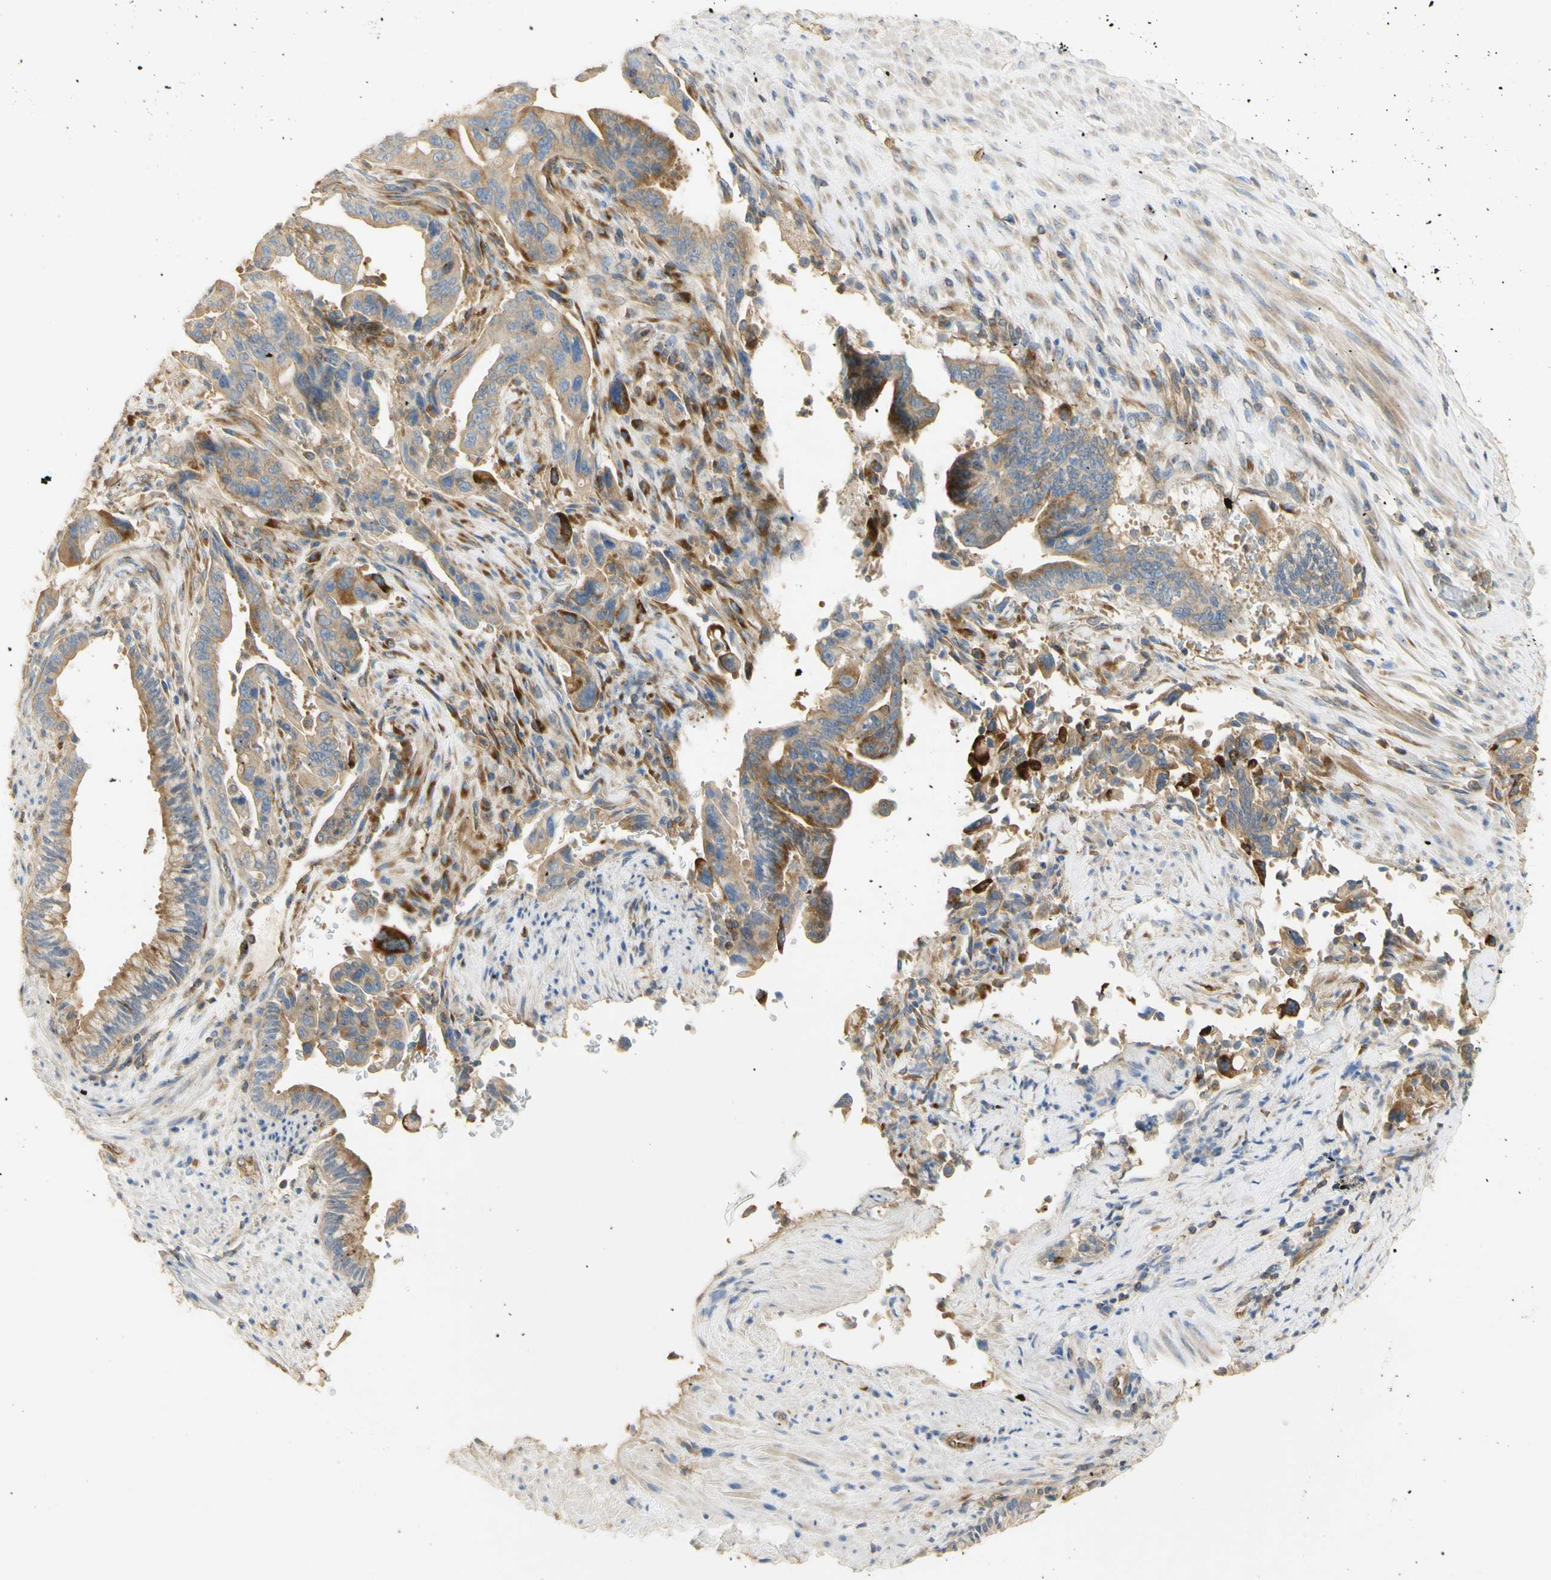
{"staining": {"intensity": "moderate", "quantity": "25%-75%", "location": "cytoplasmic/membranous"}, "tissue": "pancreatic cancer", "cell_type": "Tumor cells", "image_type": "cancer", "snomed": [{"axis": "morphology", "description": "Adenocarcinoma, NOS"}, {"axis": "topography", "description": "Pancreas"}], "caption": "A medium amount of moderate cytoplasmic/membranous expression is present in about 25%-75% of tumor cells in pancreatic adenocarcinoma tissue.", "gene": "KCNE4", "patient": {"sex": "male", "age": 70}}